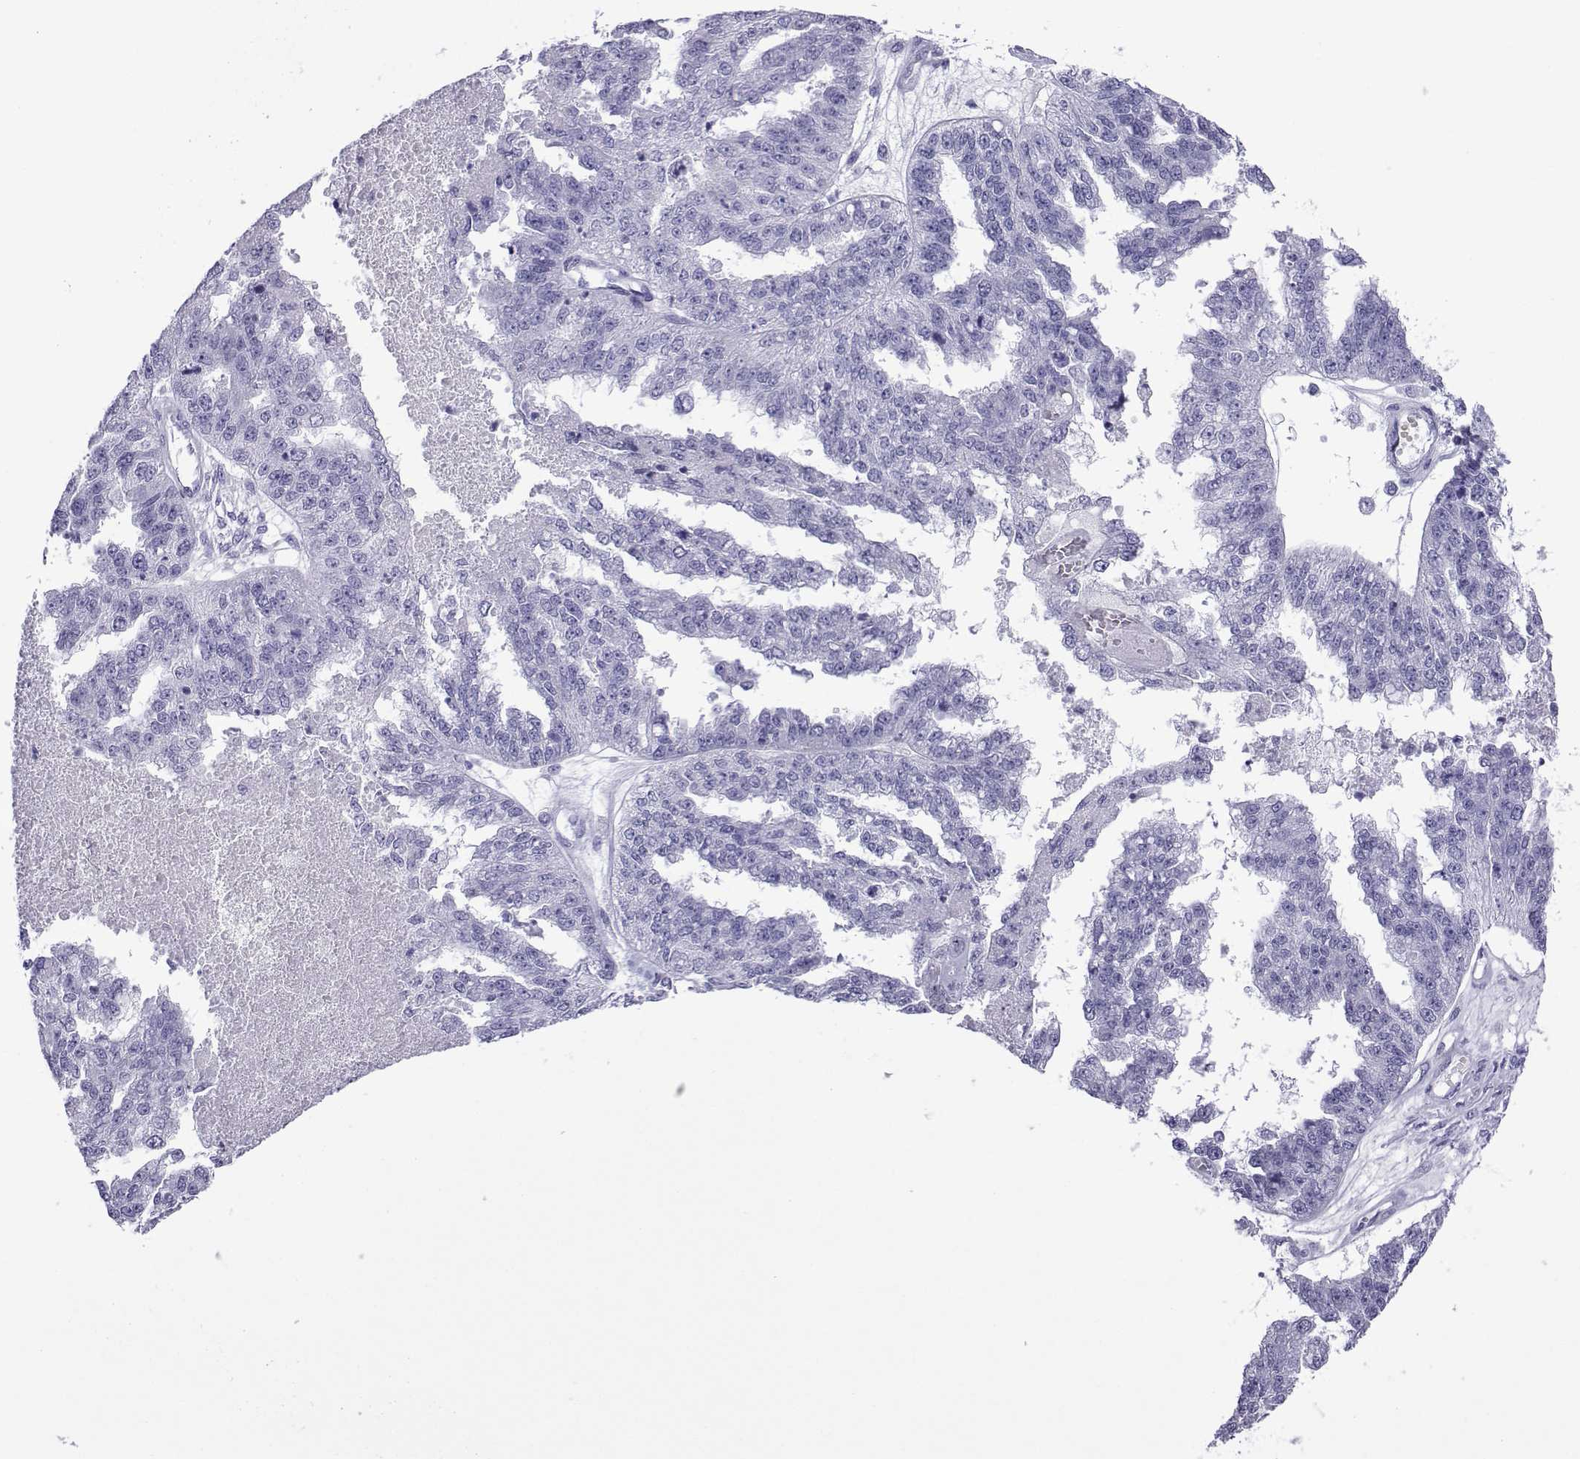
{"staining": {"intensity": "negative", "quantity": "none", "location": "none"}, "tissue": "ovarian cancer", "cell_type": "Tumor cells", "image_type": "cancer", "snomed": [{"axis": "morphology", "description": "Cystadenocarcinoma, serous, NOS"}, {"axis": "topography", "description": "Ovary"}], "caption": "This histopathology image is of ovarian serous cystadenocarcinoma stained with IHC to label a protein in brown with the nuclei are counter-stained blue. There is no positivity in tumor cells.", "gene": "TRIM46", "patient": {"sex": "female", "age": 58}}